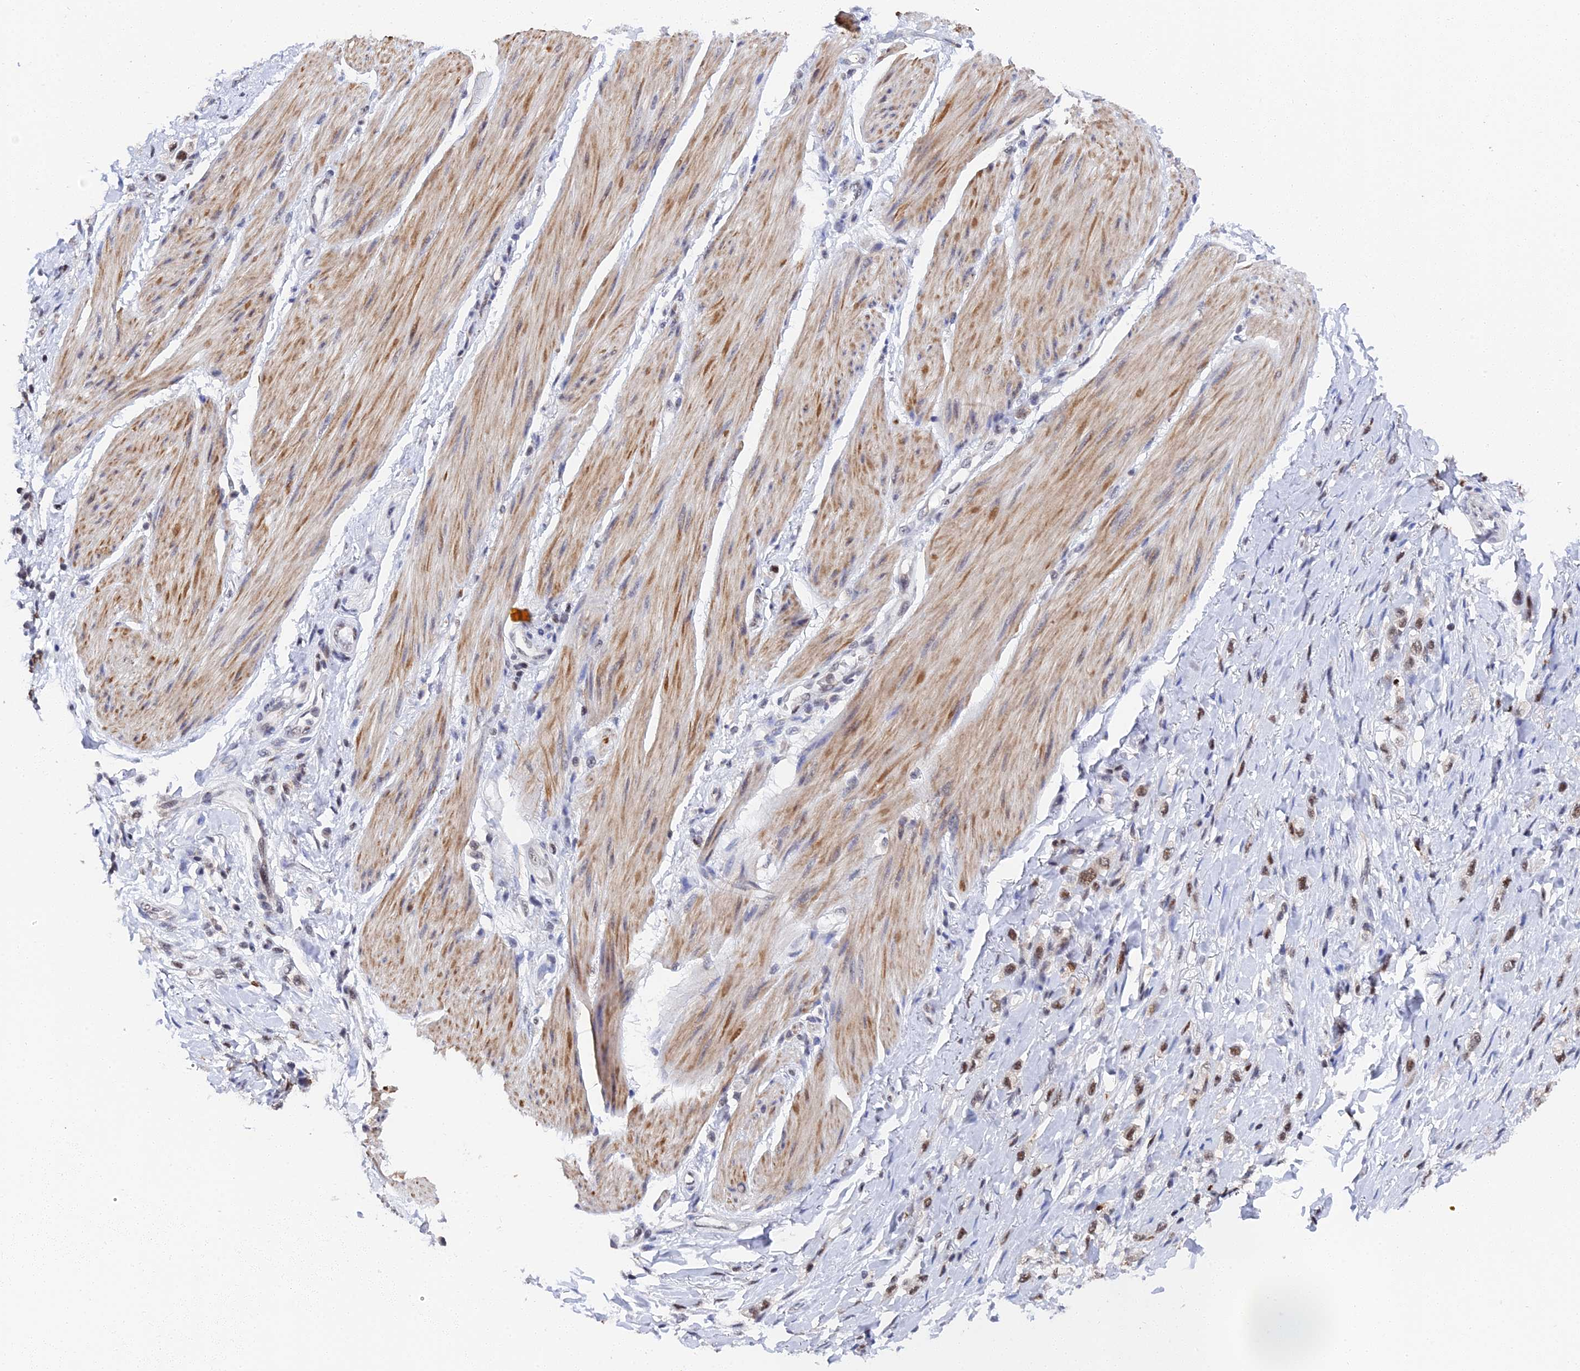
{"staining": {"intensity": "moderate", "quantity": ">75%", "location": "nuclear"}, "tissue": "stomach cancer", "cell_type": "Tumor cells", "image_type": "cancer", "snomed": [{"axis": "morphology", "description": "Adenocarcinoma, NOS"}, {"axis": "topography", "description": "Stomach"}], "caption": "Tumor cells reveal medium levels of moderate nuclear expression in approximately >75% of cells in stomach adenocarcinoma. (DAB IHC with brightfield microscopy, high magnification).", "gene": "MAGOHB", "patient": {"sex": "female", "age": 65}}